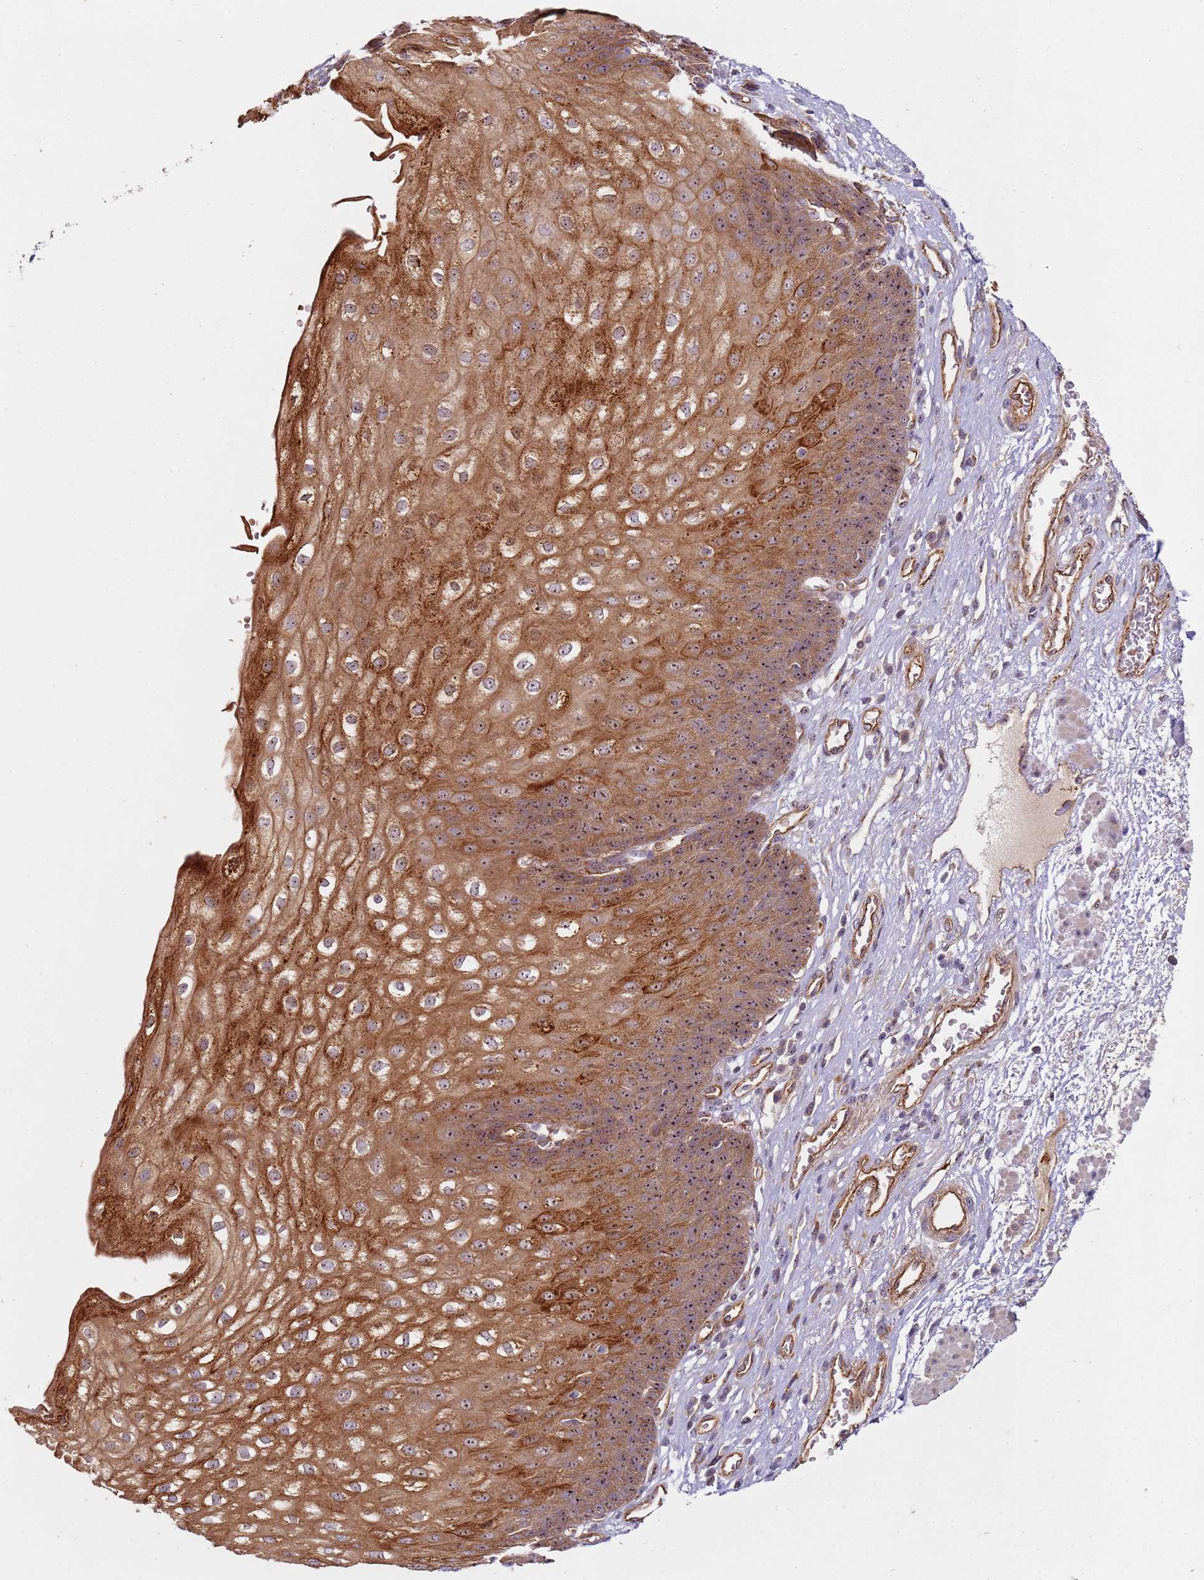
{"staining": {"intensity": "strong", "quantity": "25%-75%", "location": "cytoplasmic/membranous"}, "tissue": "esophagus", "cell_type": "Squamous epithelial cells", "image_type": "normal", "snomed": [{"axis": "morphology", "description": "Normal tissue, NOS"}, {"axis": "topography", "description": "Esophagus"}], "caption": "Brown immunohistochemical staining in benign esophagus shows strong cytoplasmic/membranous positivity in approximately 25%-75% of squamous epithelial cells.", "gene": "C2CD4B", "patient": {"sex": "male", "age": 71}}